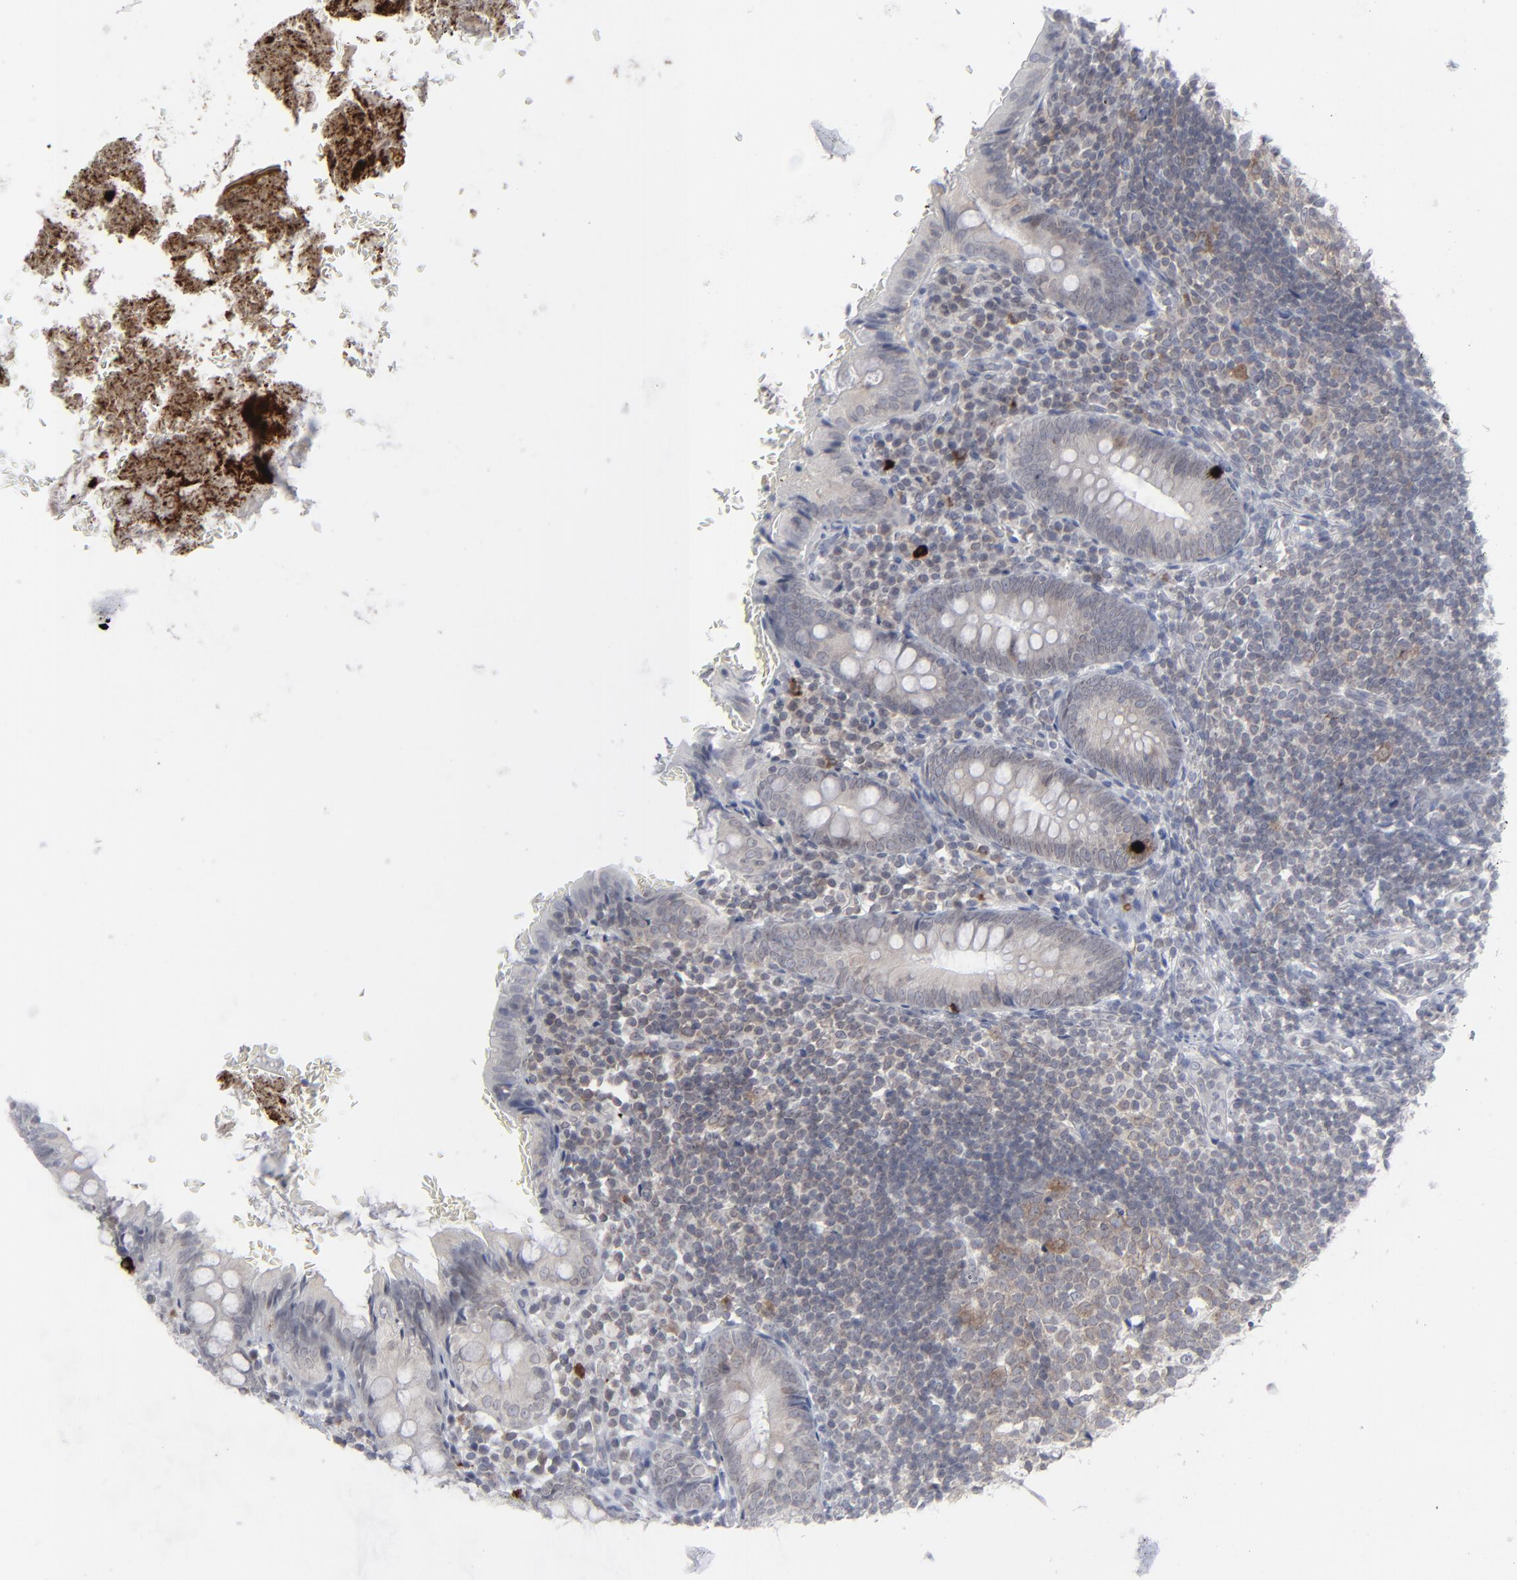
{"staining": {"intensity": "weak", "quantity": "<25%", "location": "cytoplasmic/membranous,nuclear"}, "tissue": "appendix", "cell_type": "Glandular cells", "image_type": "normal", "snomed": [{"axis": "morphology", "description": "Normal tissue, NOS"}, {"axis": "topography", "description": "Appendix"}], "caption": "DAB immunohistochemical staining of unremarkable human appendix exhibits no significant positivity in glandular cells. Brightfield microscopy of immunohistochemistry stained with DAB (brown) and hematoxylin (blue), captured at high magnification.", "gene": "NUP88", "patient": {"sex": "female", "age": 10}}